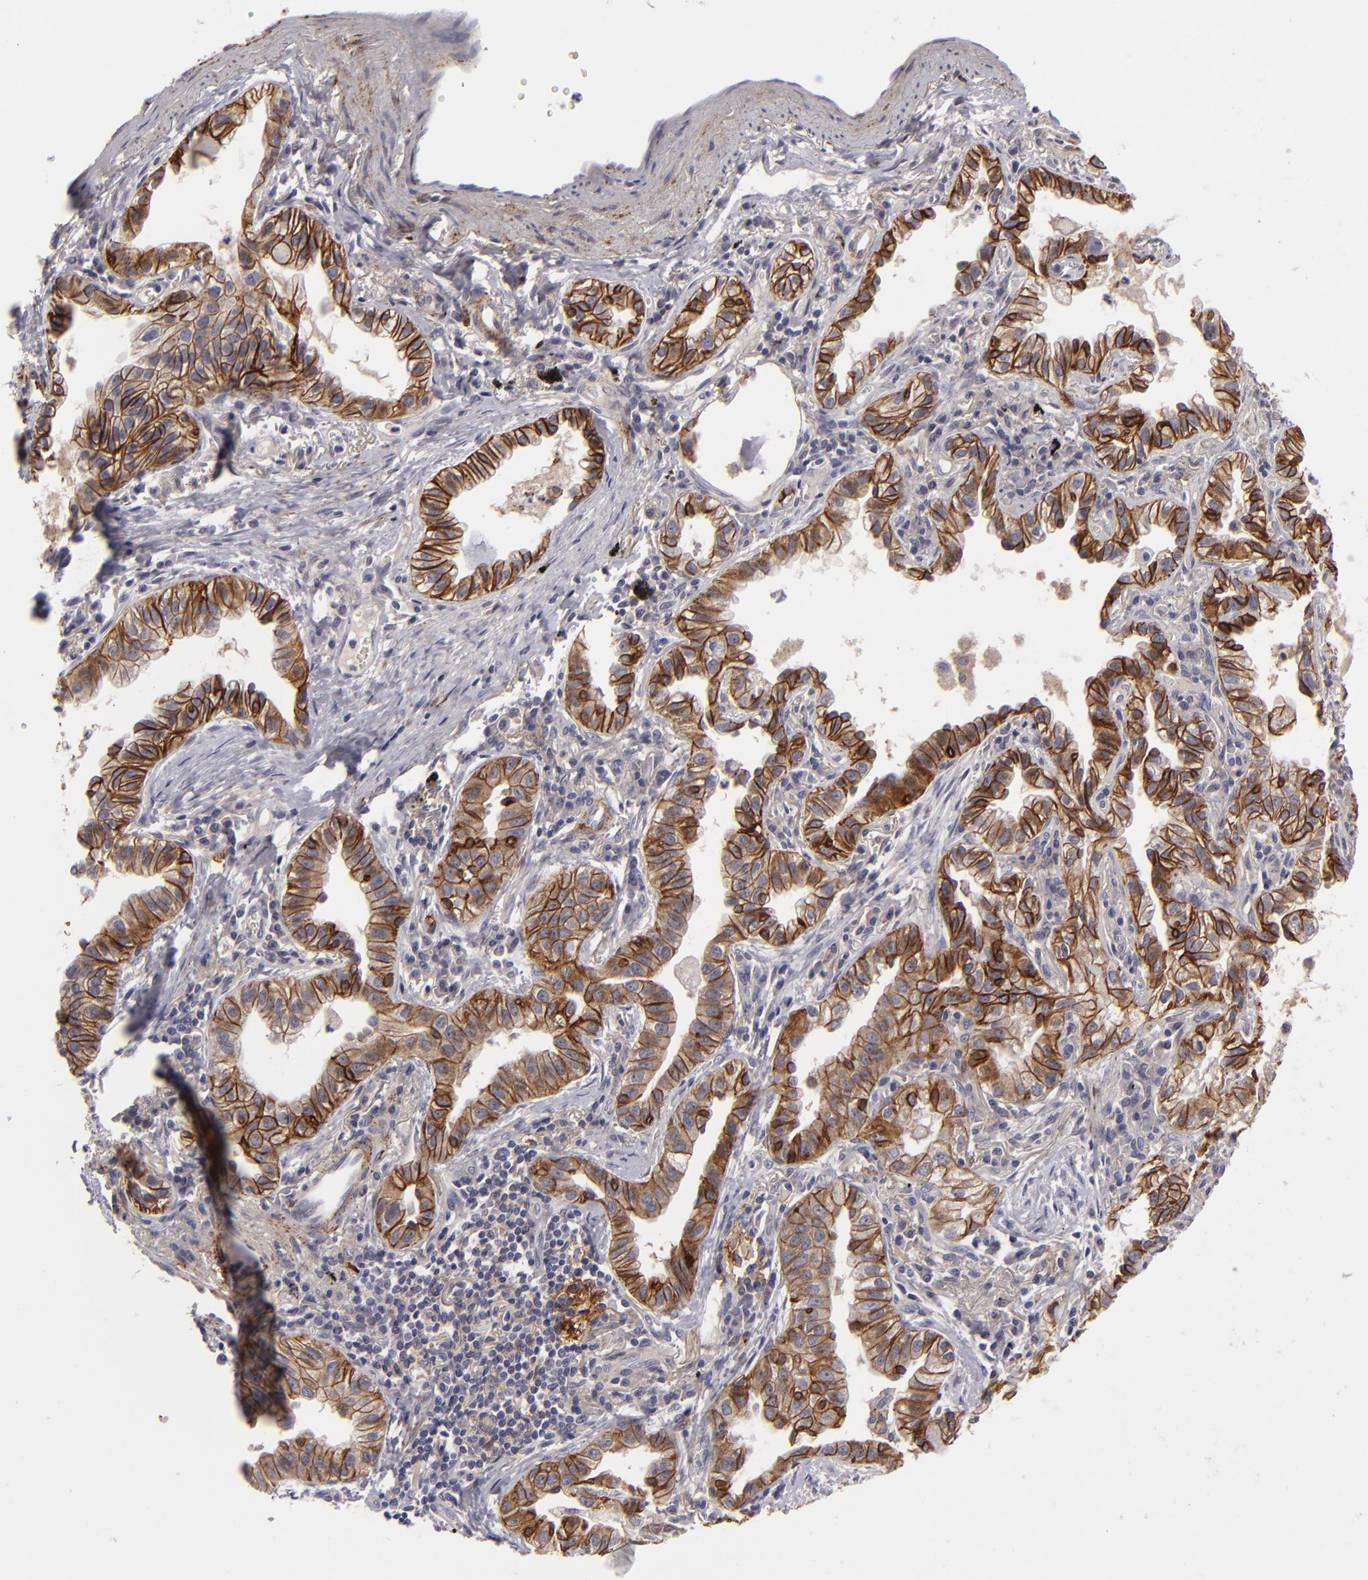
{"staining": {"intensity": "moderate", "quantity": ">75%", "location": "cytoplasmic/membranous"}, "tissue": "lung cancer", "cell_type": "Tumor cells", "image_type": "cancer", "snomed": [{"axis": "morphology", "description": "Adenocarcinoma, NOS"}, {"axis": "topography", "description": "Lung"}], "caption": "Immunohistochemistry photomicrograph of neoplastic tissue: human adenocarcinoma (lung) stained using IHC demonstrates medium levels of moderate protein expression localized specifically in the cytoplasmic/membranous of tumor cells, appearing as a cytoplasmic/membranous brown color.", "gene": "ALCAM", "patient": {"sex": "female", "age": 50}}